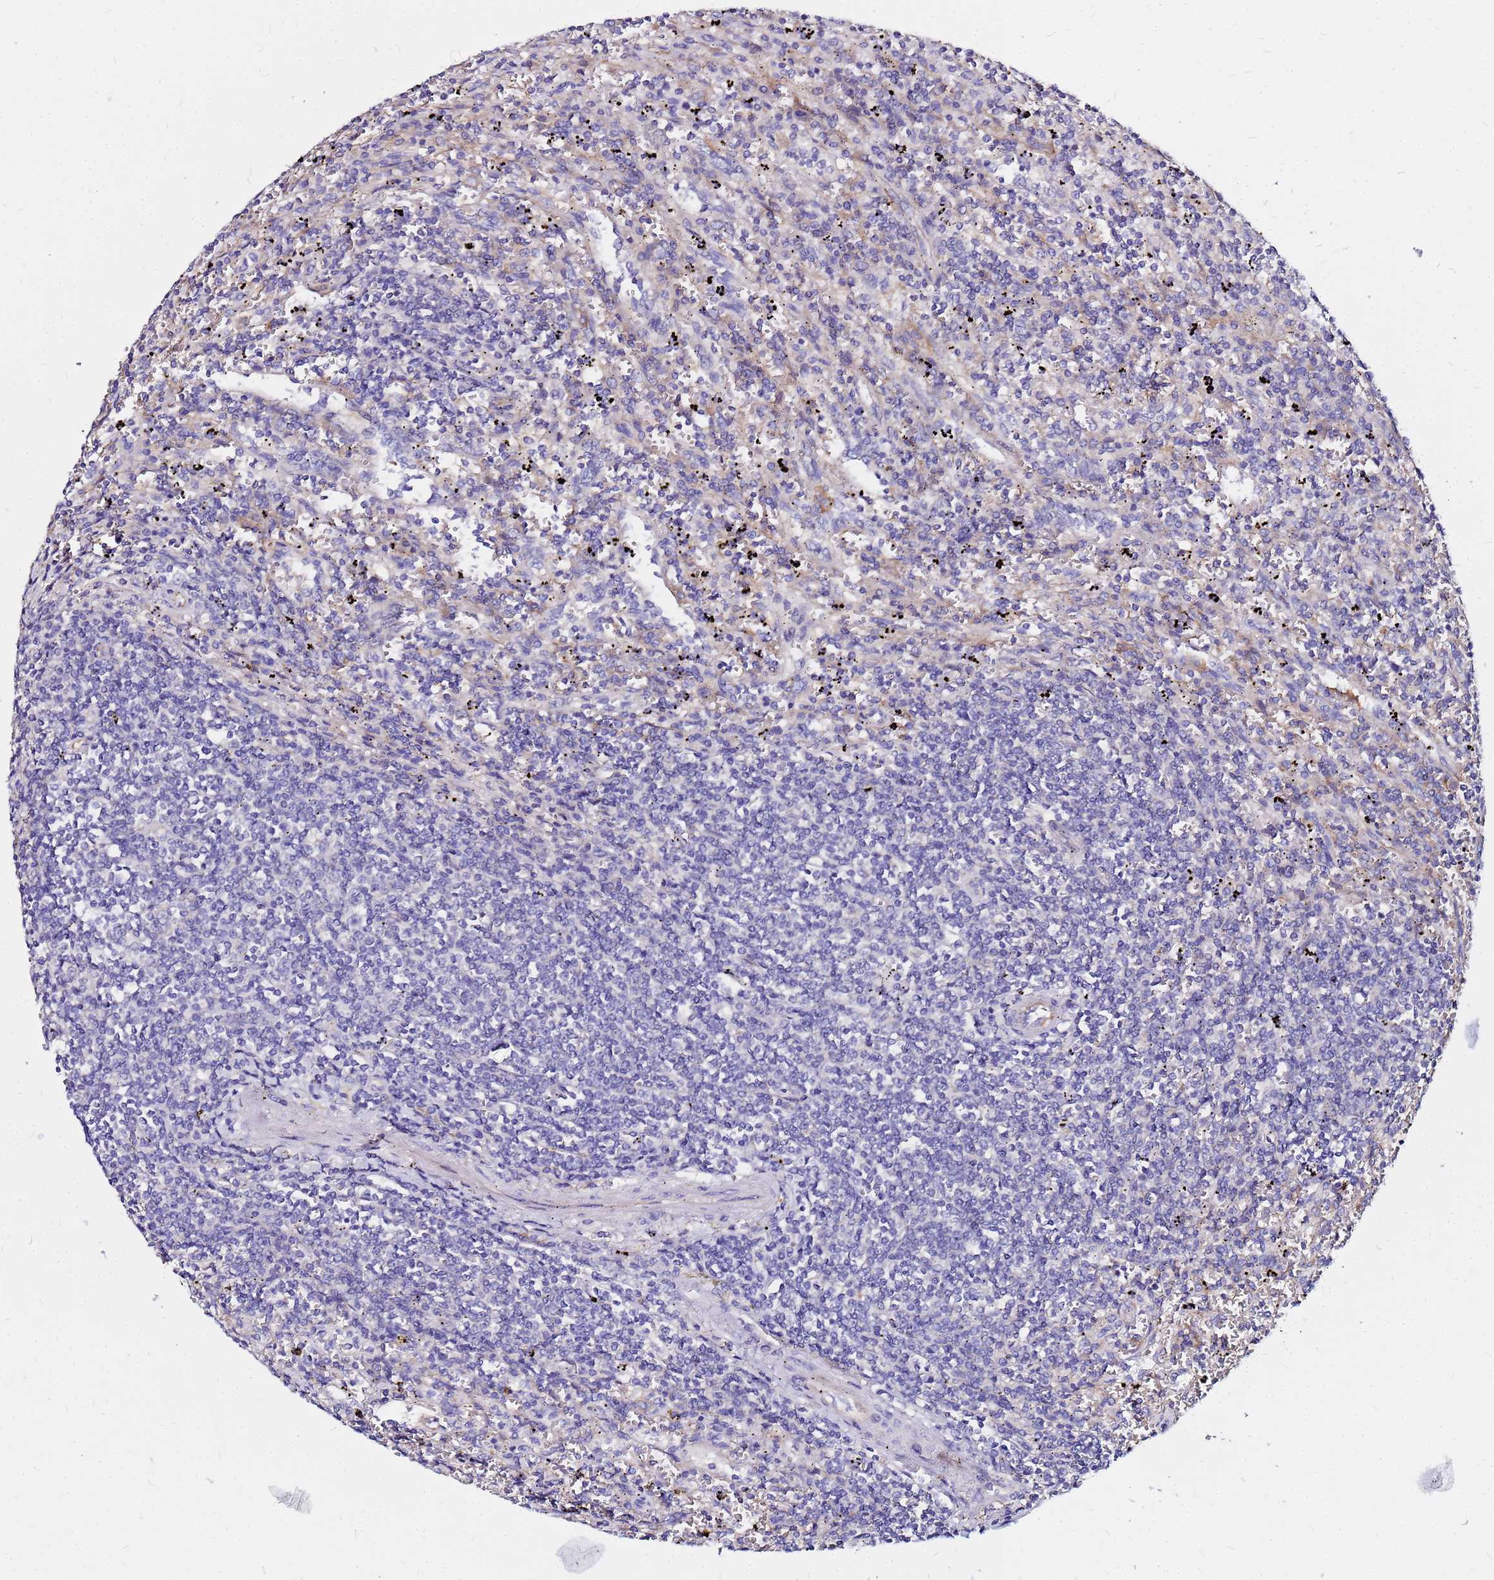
{"staining": {"intensity": "negative", "quantity": "none", "location": "none"}, "tissue": "lymphoma", "cell_type": "Tumor cells", "image_type": "cancer", "snomed": [{"axis": "morphology", "description": "Malignant lymphoma, non-Hodgkin's type, Low grade"}, {"axis": "topography", "description": "Spleen"}], "caption": "Immunohistochemical staining of low-grade malignant lymphoma, non-Hodgkin's type reveals no significant staining in tumor cells. (DAB (3,3'-diaminobenzidine) immunohistochemistry visualized using brightfield microscopy, high magnification).", "gene": "ARHGEF5", "patient": {"sex": "male", "age": 76}}